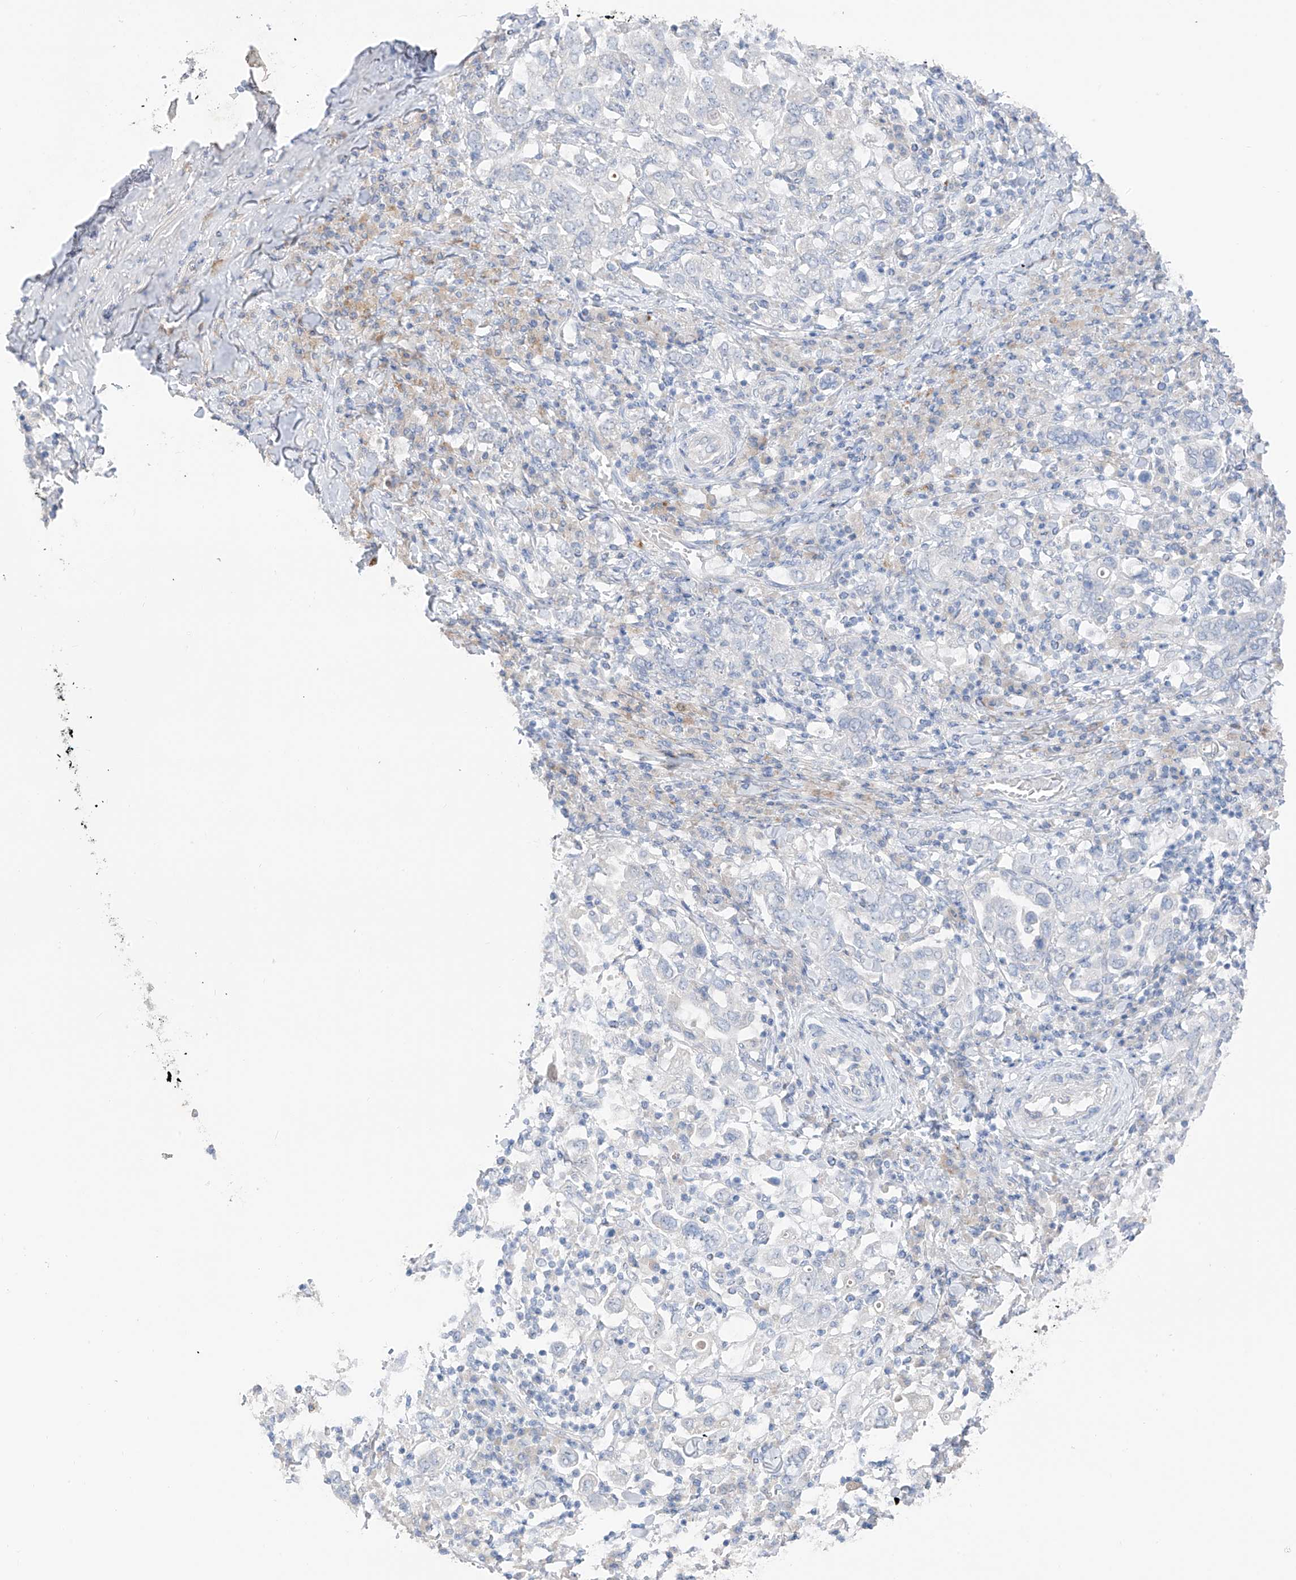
{"staining": {"intensity": "negative", "quantity": "none", "location": "none"}, "tissue": "stomach cancer", "cell_type": "Tumor cells", "image_type": "cancer", "snomed": [{"axis": "morphology", "description": "Adenocarcinoma, NOS"}, {"axis": "topography", "description": "Stomach, upper"}], "caption": "IHC micrograph of neoplastic tissue: human adenocarcinoma (stomach) stained with DAB (3,3'-diaminobenzidine) reveals no significant protein staining in tumor cells. (IHC, brightfield microscopy, high magnification).", "gene": "NALCN", "patient": {"sex": "male", "age": 62}}